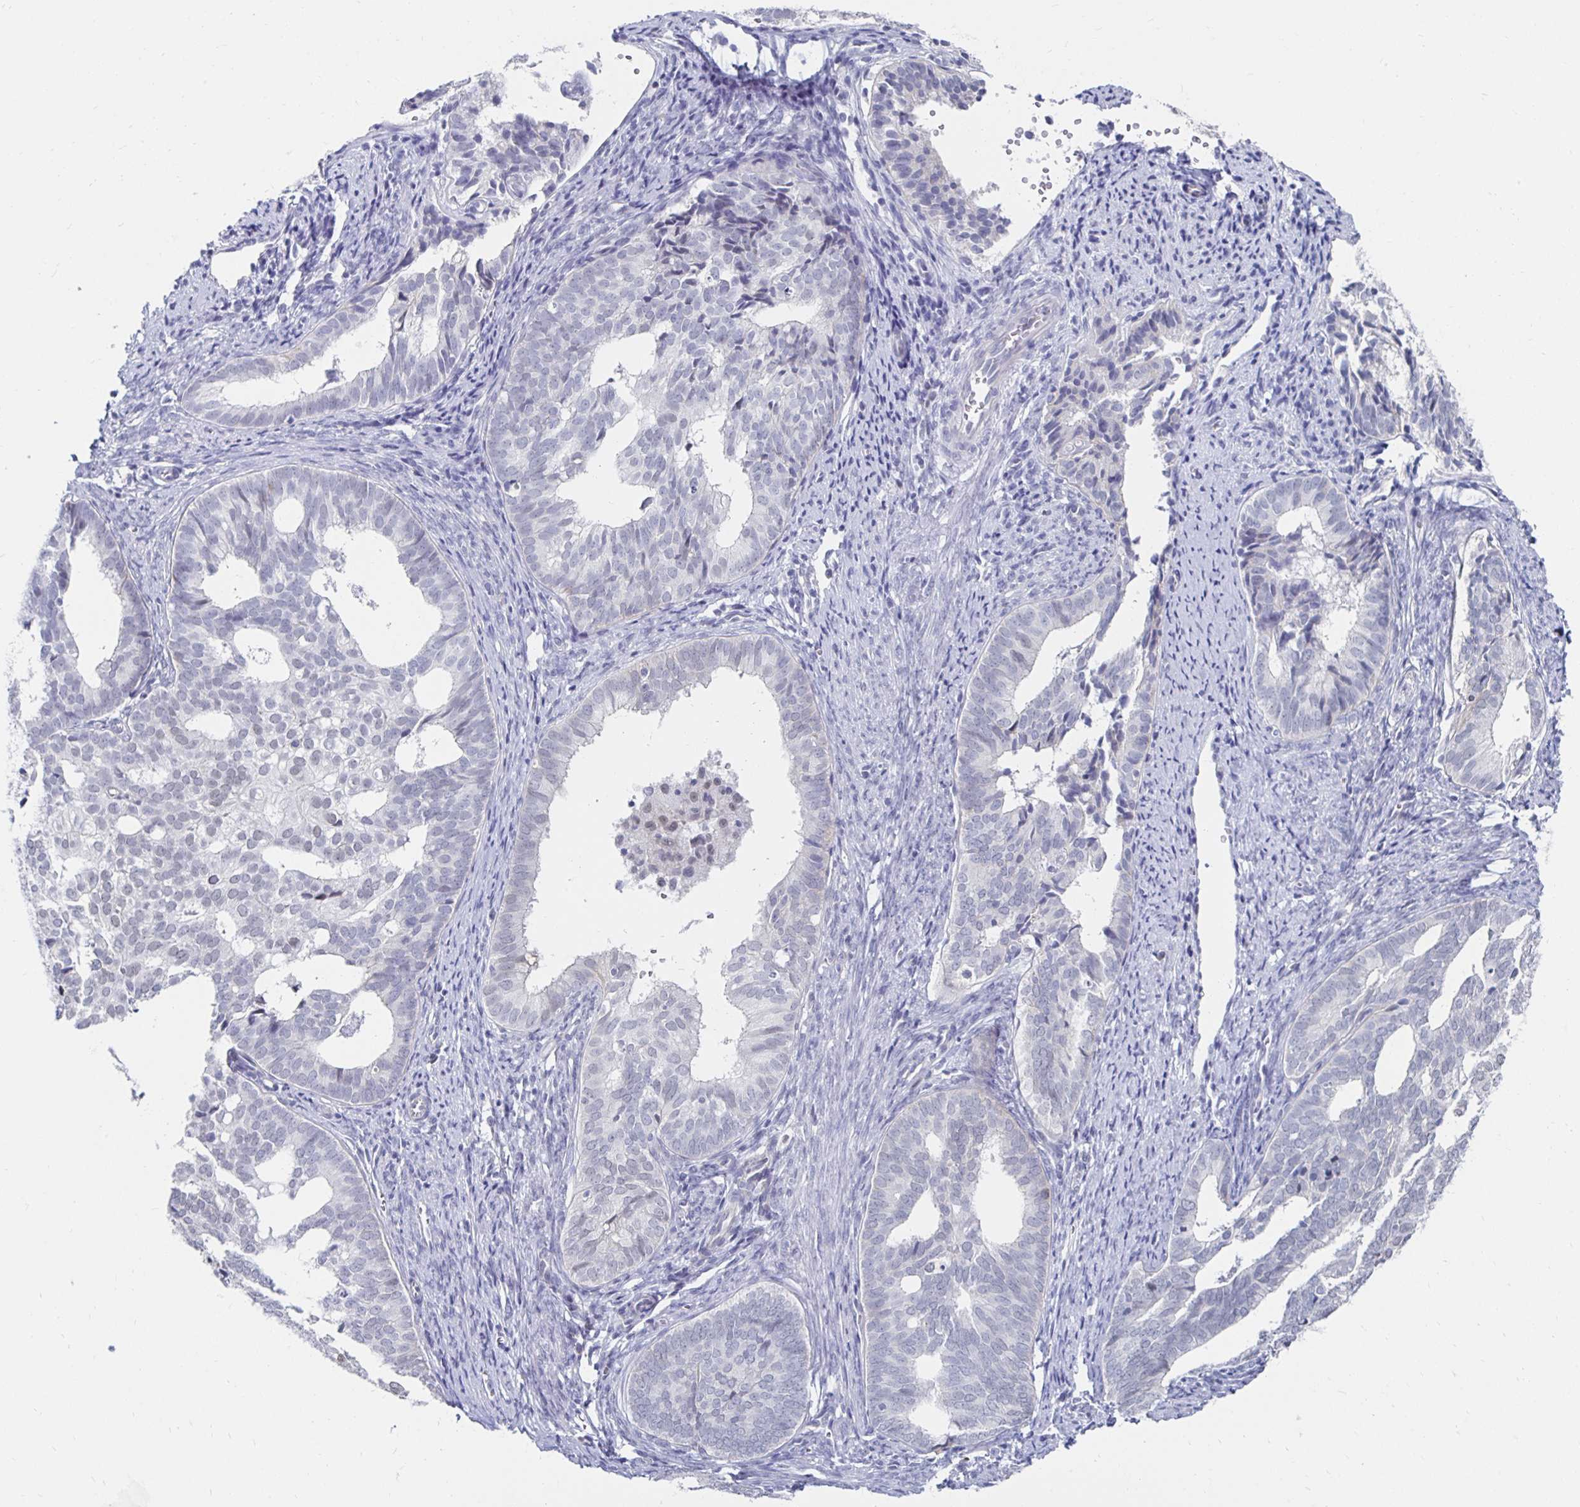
{"staining": {"intensity": "negative", "quantity": "none", "location": "none"}, "tissue": "endometrial cancer", "cell_type": "Tumor cells", "image_type": "cancer", "snomed": [{"axis": "morphology", "description": "Adenocarcinoma, NOS"}, {"axis": "topography", "description": "Endometrium"}], "caption": "An immunohistochemistry photomicrograph of endometrial cancer is shown. There is no staining in tumor cells of endometrial cancer.", "gene": "NOCT", "patient": {"sex": "female", "age": 75}}